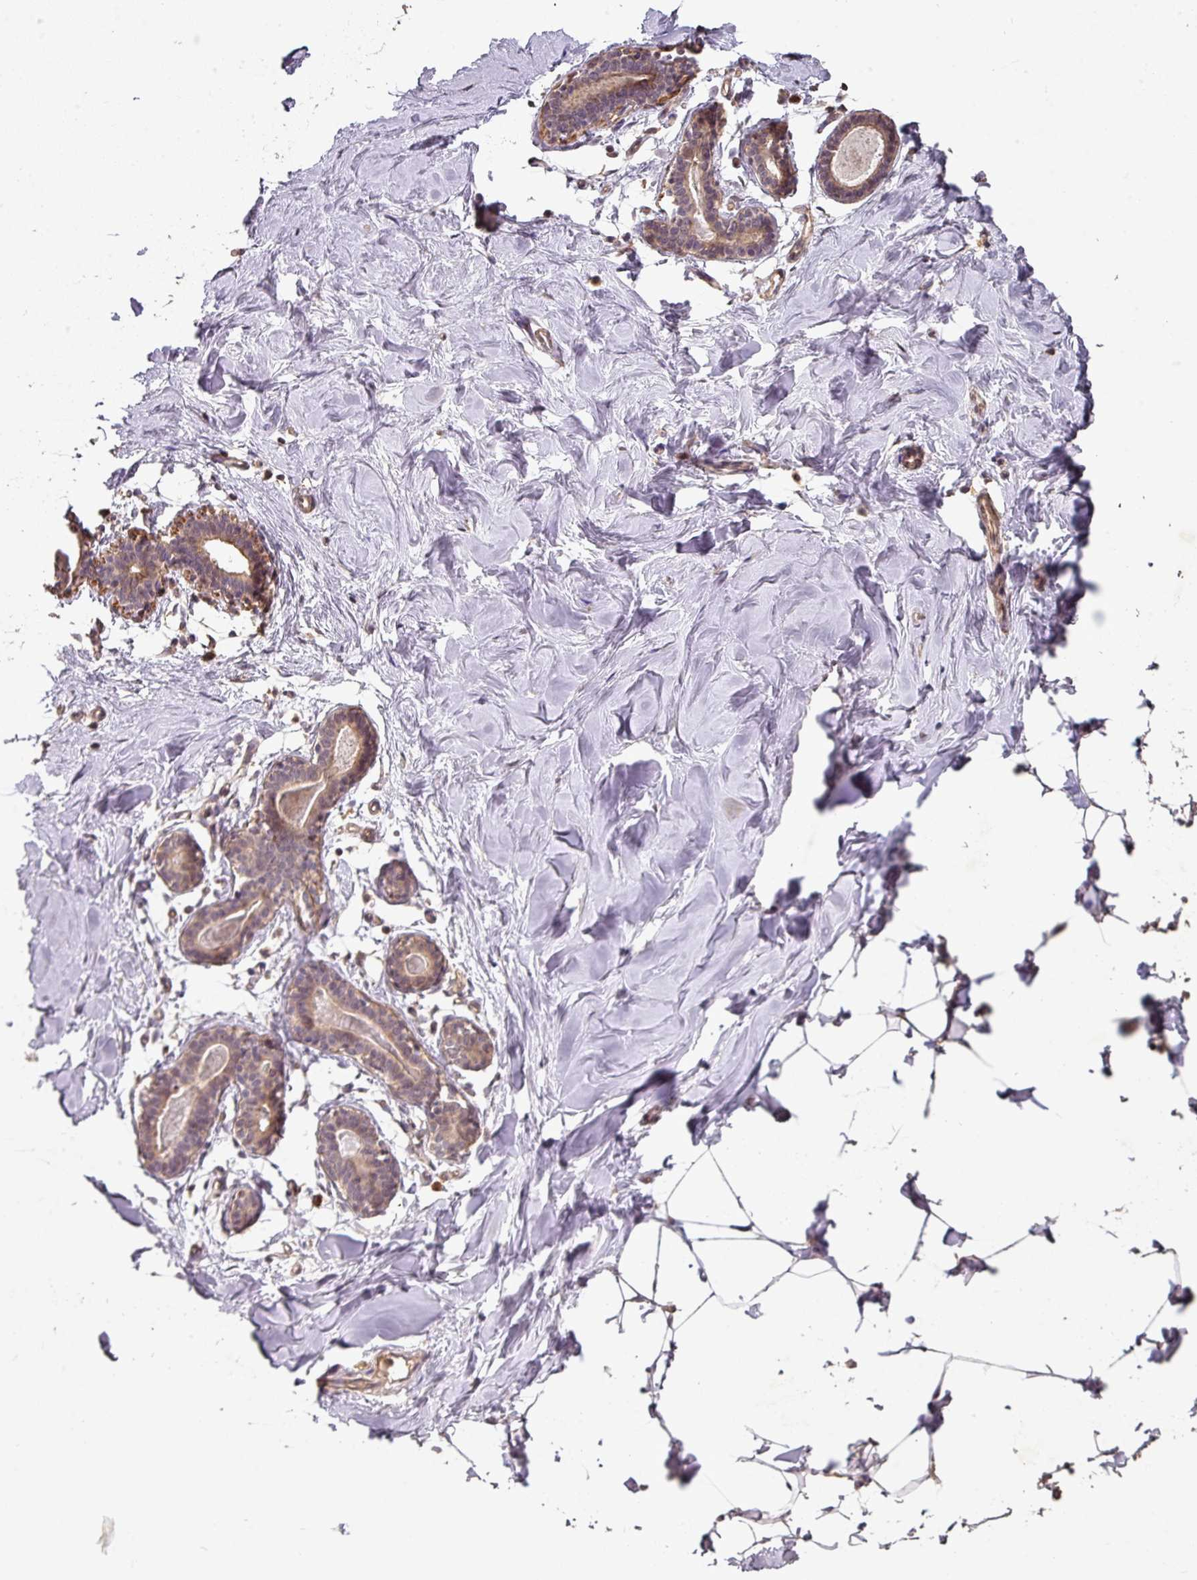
{"staining": {"intensity": "negative", "quantity": "none", "location": "none"}, "tissue": "breast", "cell_type": "Adipocytes", "image_type": "normal", "snomed": [{"axis": "morphology", "description": "Normal tissue, NOS"}, {"axis": "topography", "description": "Breast"}], "caption": "This is a histopathology image of immunohistochemistry staining of normal breast, which shows no staining in adipocytes.", "gene": "ACVR2B", "patient": {"sex": "female", "age": 23}}